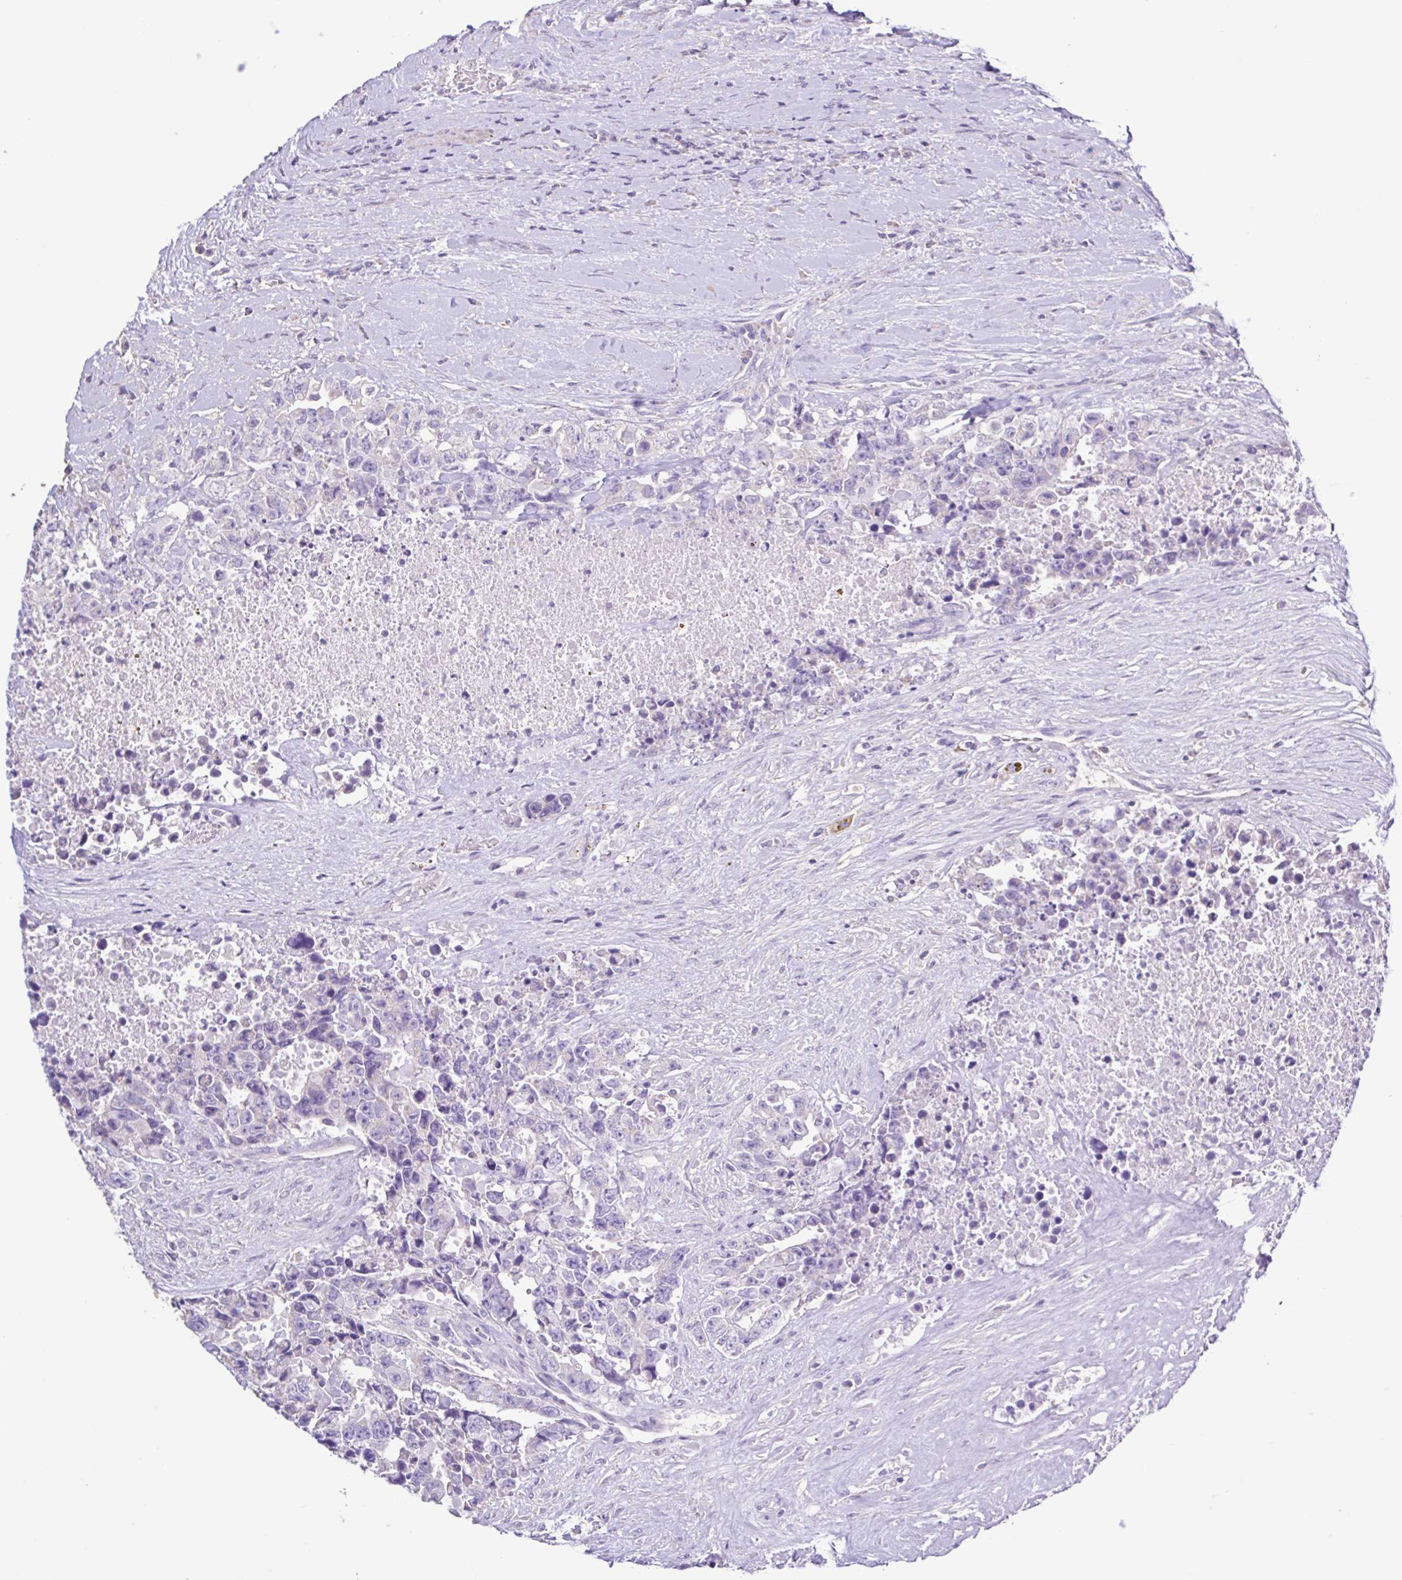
{"staining": {"intensity": "negative", "quantity": "none", "location": "none"}, "tissue": "testis cancer", "cell_type": "Tumor cells", "image_type": "cancer", "snomed": [{"axis": "morphology", "description": "Carcinoma, Embryonal, NOS"}, {"axis": "topography", "description": "Testis"}], "caption": "An immunohistochemistry (IHC) micrograph of testis cancer (embryonal carcinoma) is shown. There is no staining in tumor cells of testis cancer (embryonal carcinoma). (DAB immunohistochemistry (IHC) visualized using brightfield microscopy, high magnification).", "gene": "PLA2G4E", "patient": {"sex": "male", "age": 24}}